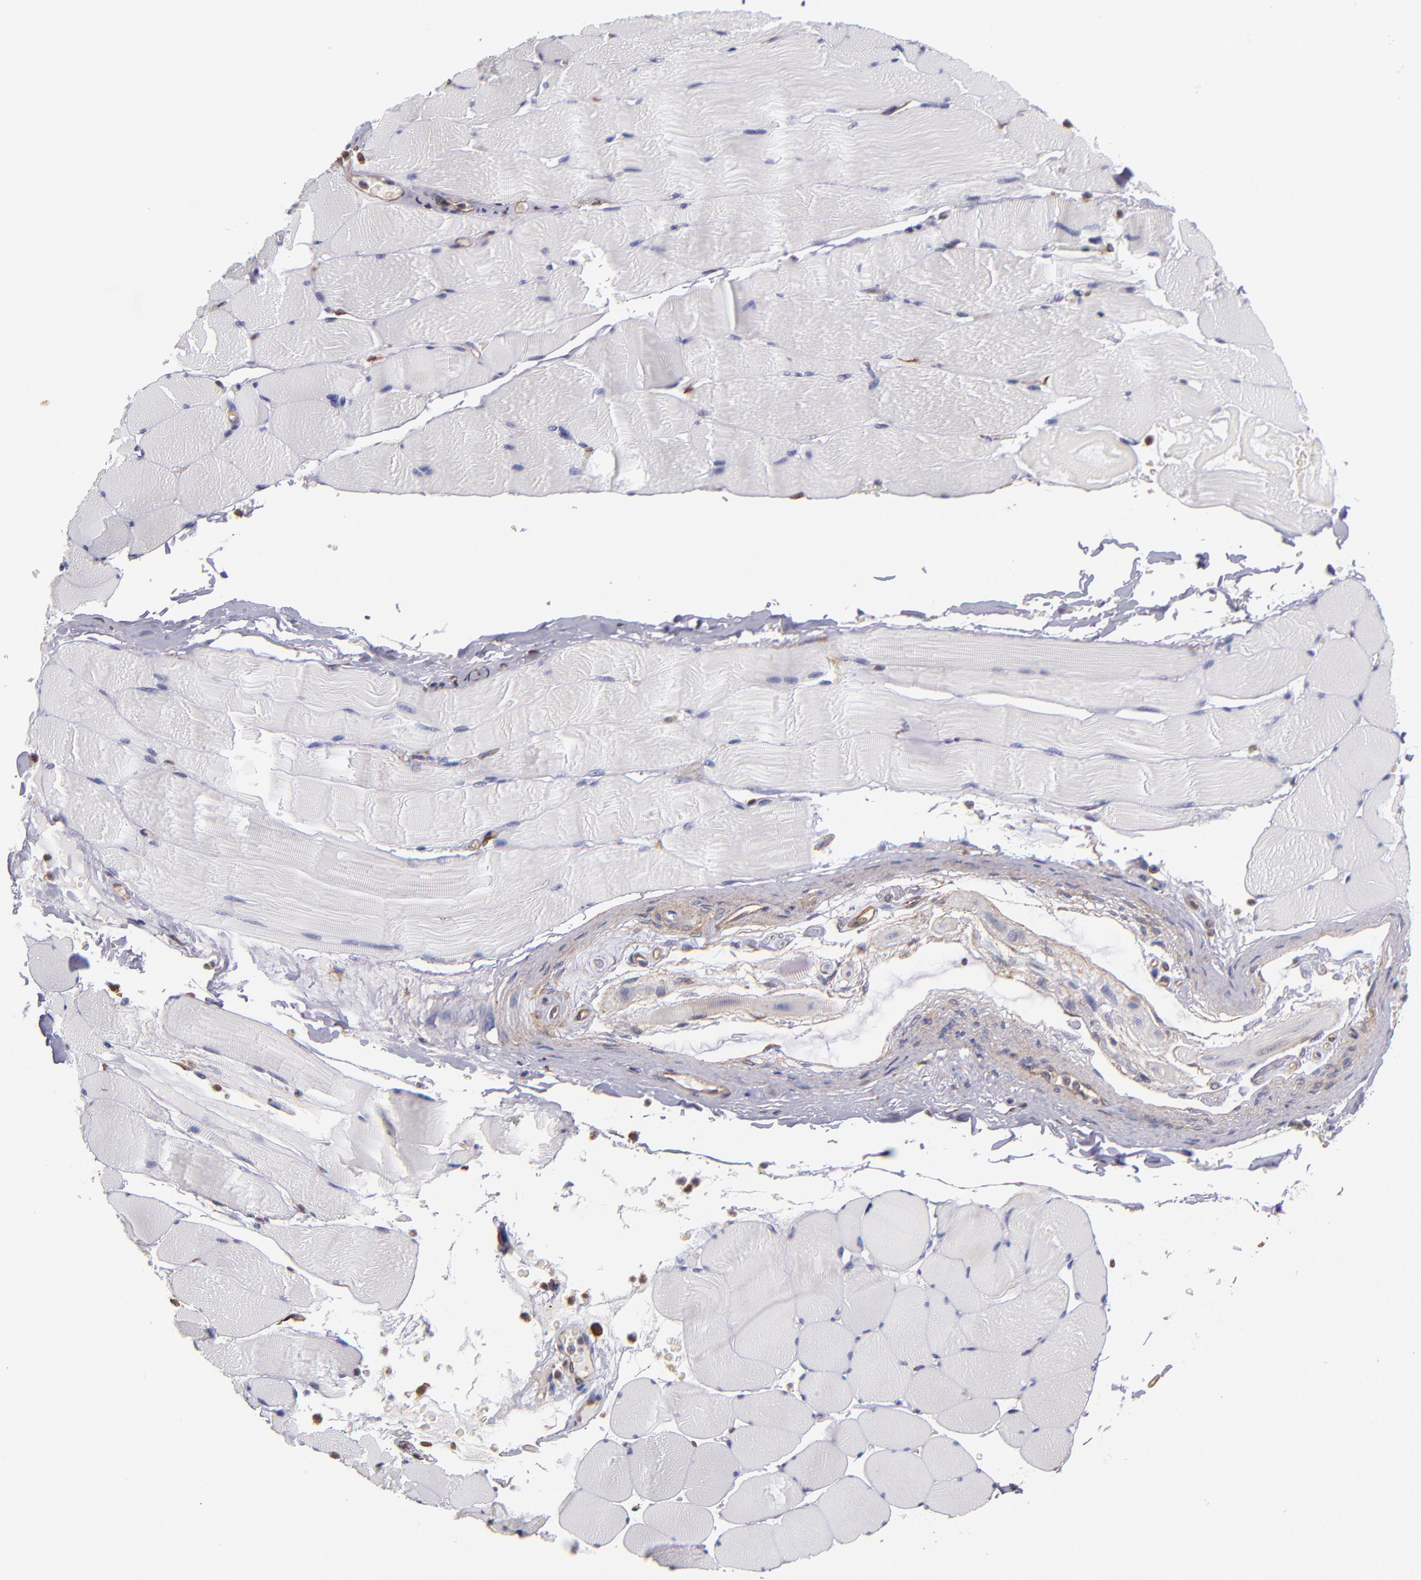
{"staining": {"intensity": "negative", "quantity": "none", "location": "none"}, "tissue": "skeletal muscle", "cell_type": "Myocytes", "image_type": "normal", "snomed": [{"axis": "morphology", "description": "Normal tissue, NOS"}, {"axis": "topography", "description": "Skeletal muscle"}], "caption": "DAB immunohistochemical staining of unremarkable skeletal muscle demonstrates no significant staining in myocytes.", "gene": "ABCC1", "patient": {"sex": "male", "age": 62}}